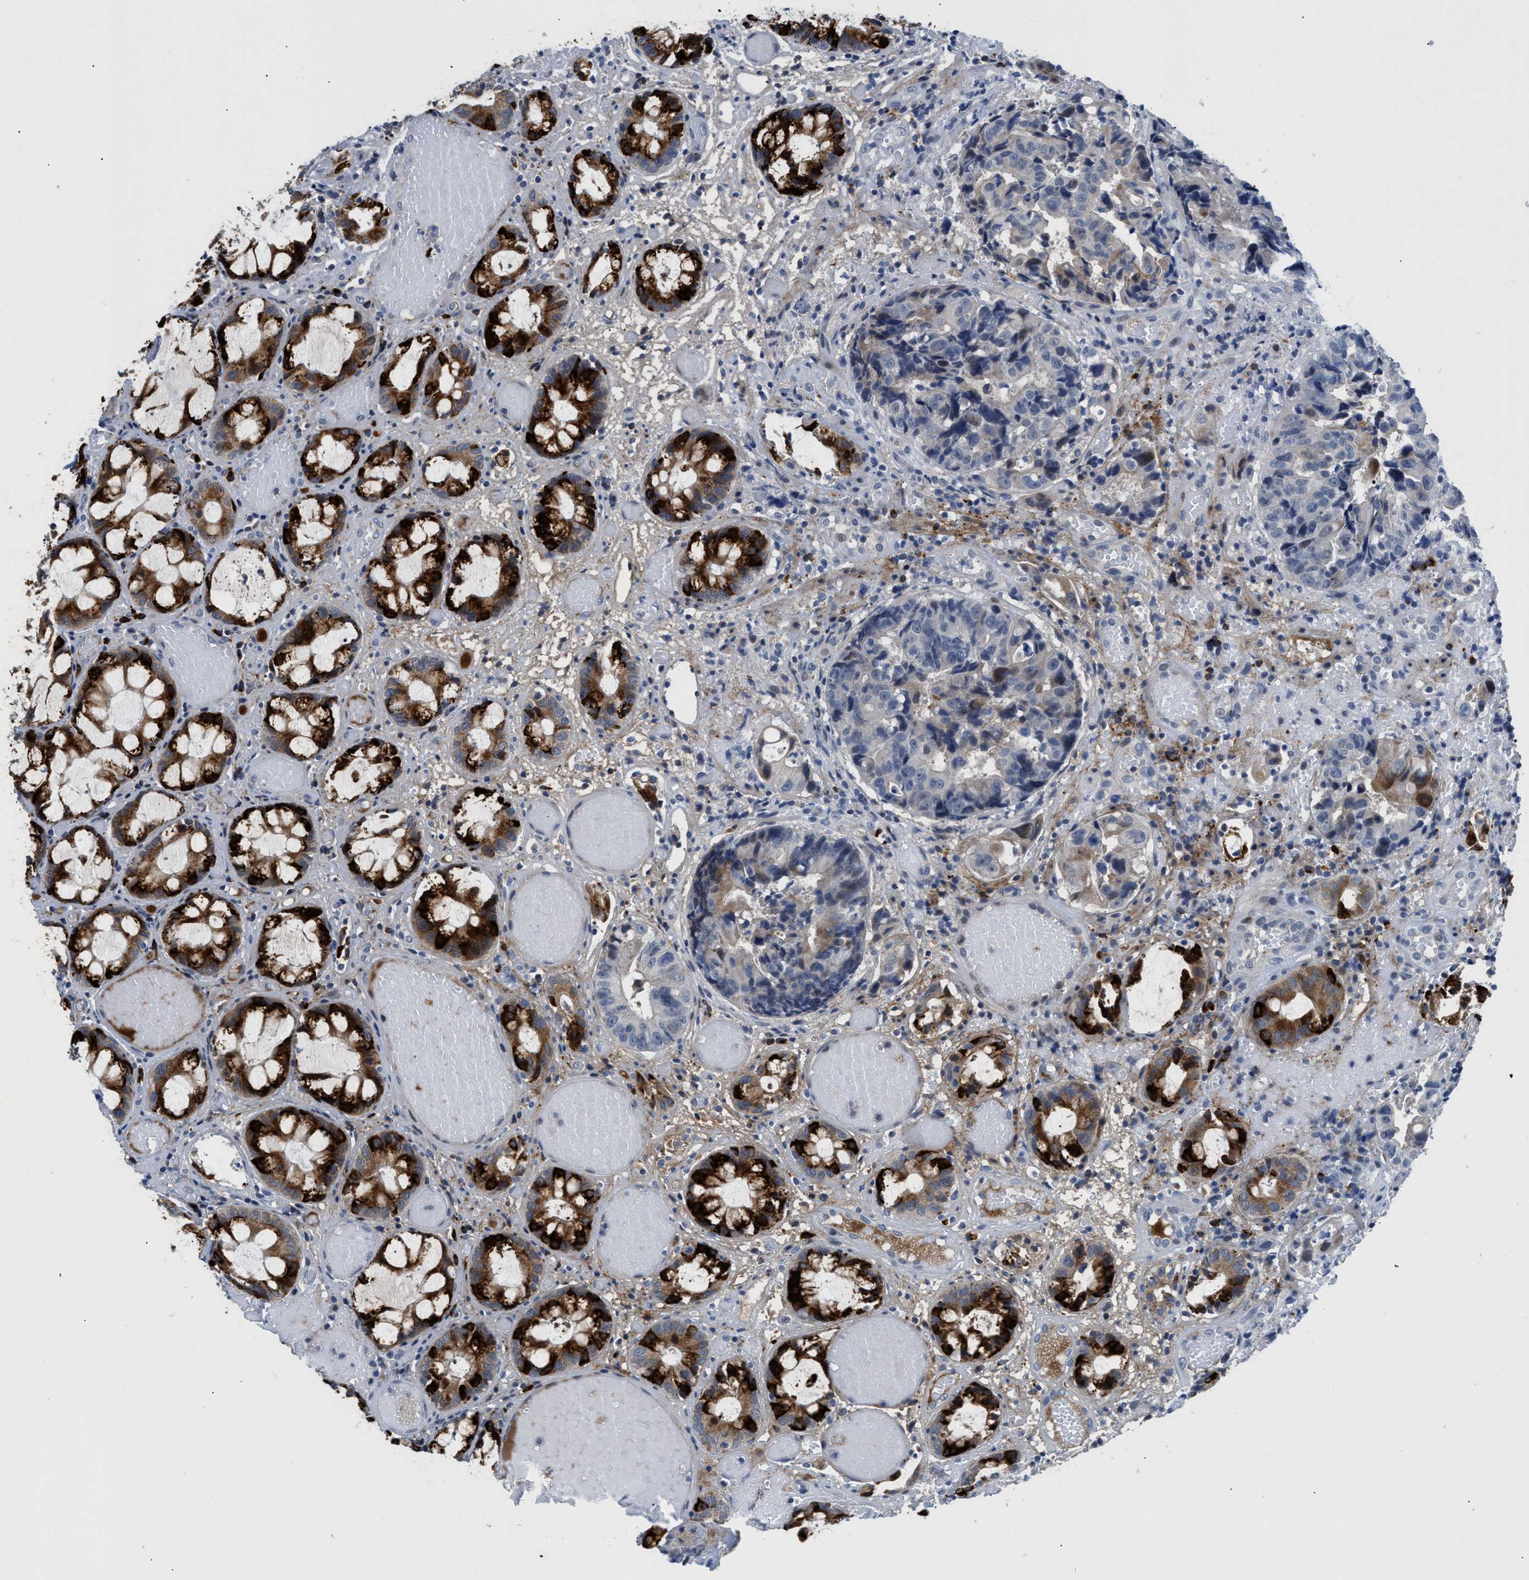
{"staining": {"intensity": "negative", "quantity": "none", "location": "none"}, "tissue": "colorectal cancer", "cell_type": "Tumor cells", "image_type": "cancer", "snomed": [{"axis": "morphology", "description": "Adenocarcinoma, NOS"}, {"axis": "topography", "description": "Colon"}], "caption": "IHC of colorectal cancer exhibits no positivity in tumor cells.", "gene": "OR9K2", "patient": {"sex": "female", "age": 57}}